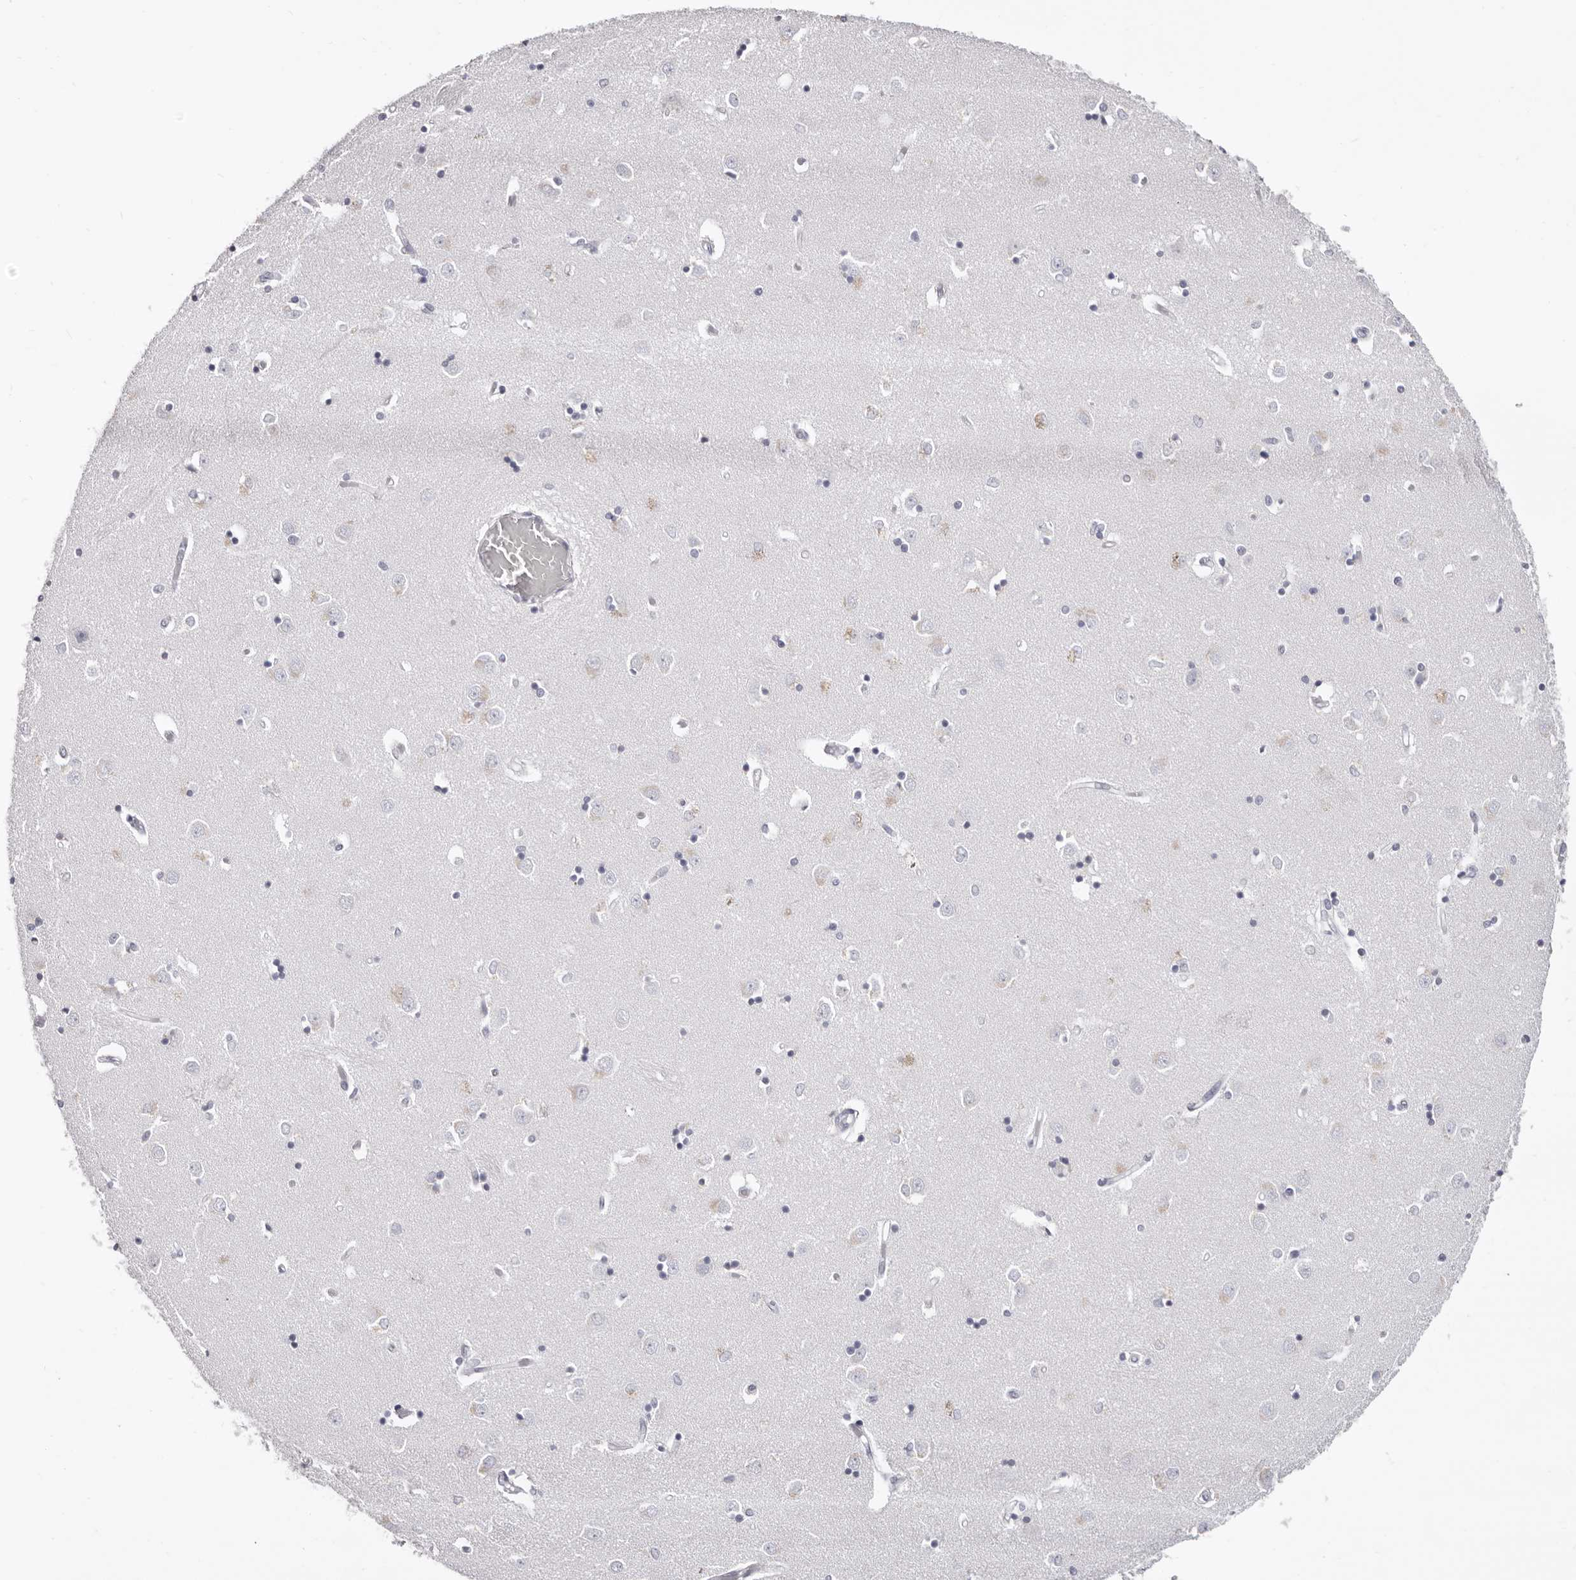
{"staining": {"intensity": "negative", "quantity": "none", "location": "none"}, "tissue": "caudate", "cell_type": "Glial cells", "image_type": "normal", "snomed": [{"axis": "morphology", "description": "Normal tissue, NOS"}, {"axis": "topography", "description": "Lateral ventricle wall"}], "caption": "Unremarkable caudate was stained to show a protein in brown. There is no significant positivity in glial cells.", "gene": "LPO", "patient": {"sex": "male", "age": 45}}